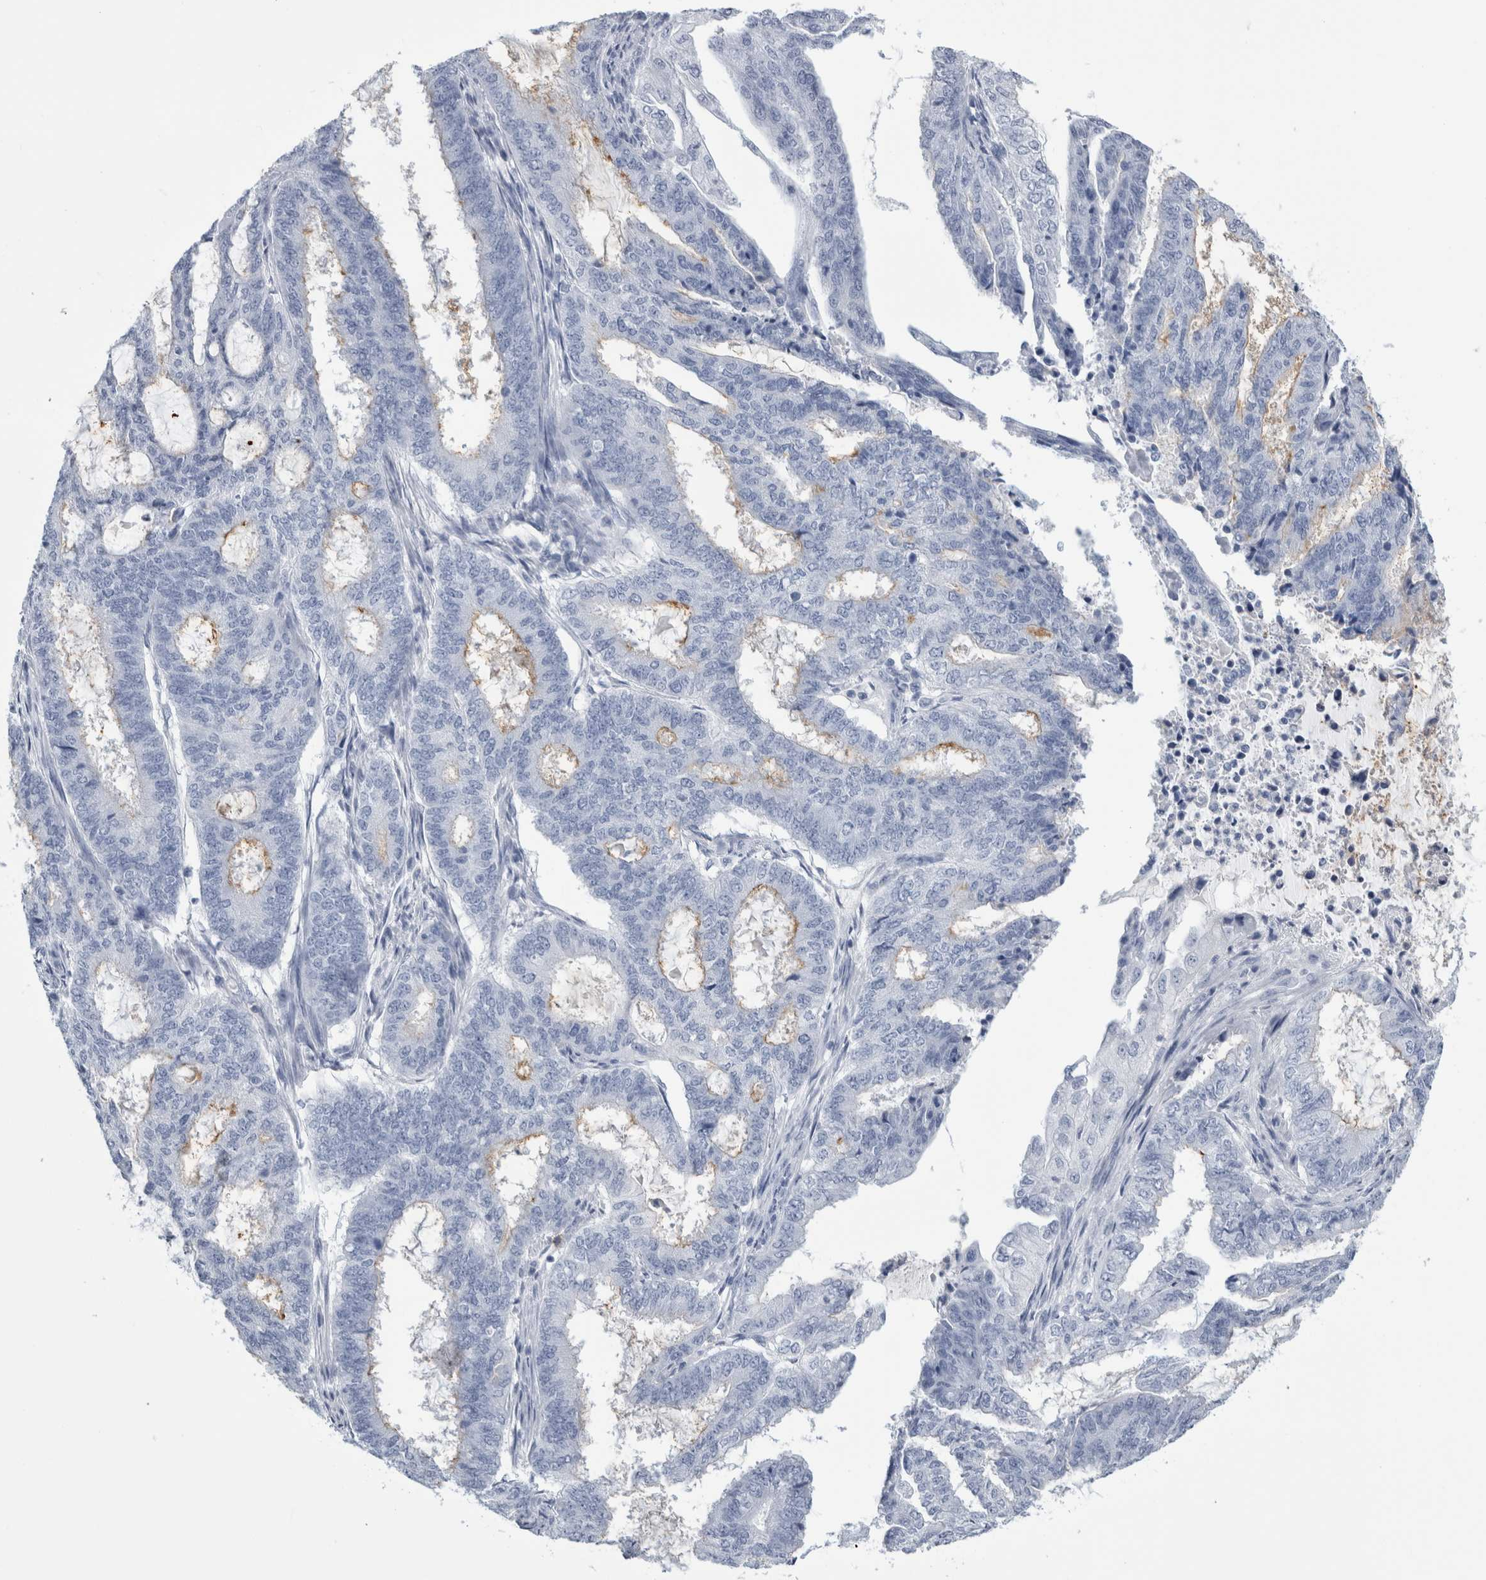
{"staining": {"intensity": "negative", "quantity": "none", "location": "none"}, "tissue": "endometrial cancer", "cell_type": "Tumor cells", "image_type": "cancer", "snomed": [{"axis": "morphology", "description": "Adenocarcinoma, NOS"}, {"axis": "topography", "description": "Endometrium"}], "caption": "This is an immunohistochemistry (IHC) image of human endometrial cancer (adenocarcinoma). There is no expression in tumor cells.", "gene": "ANKFY1", "patient": {"sex": "female", "age": 51}}